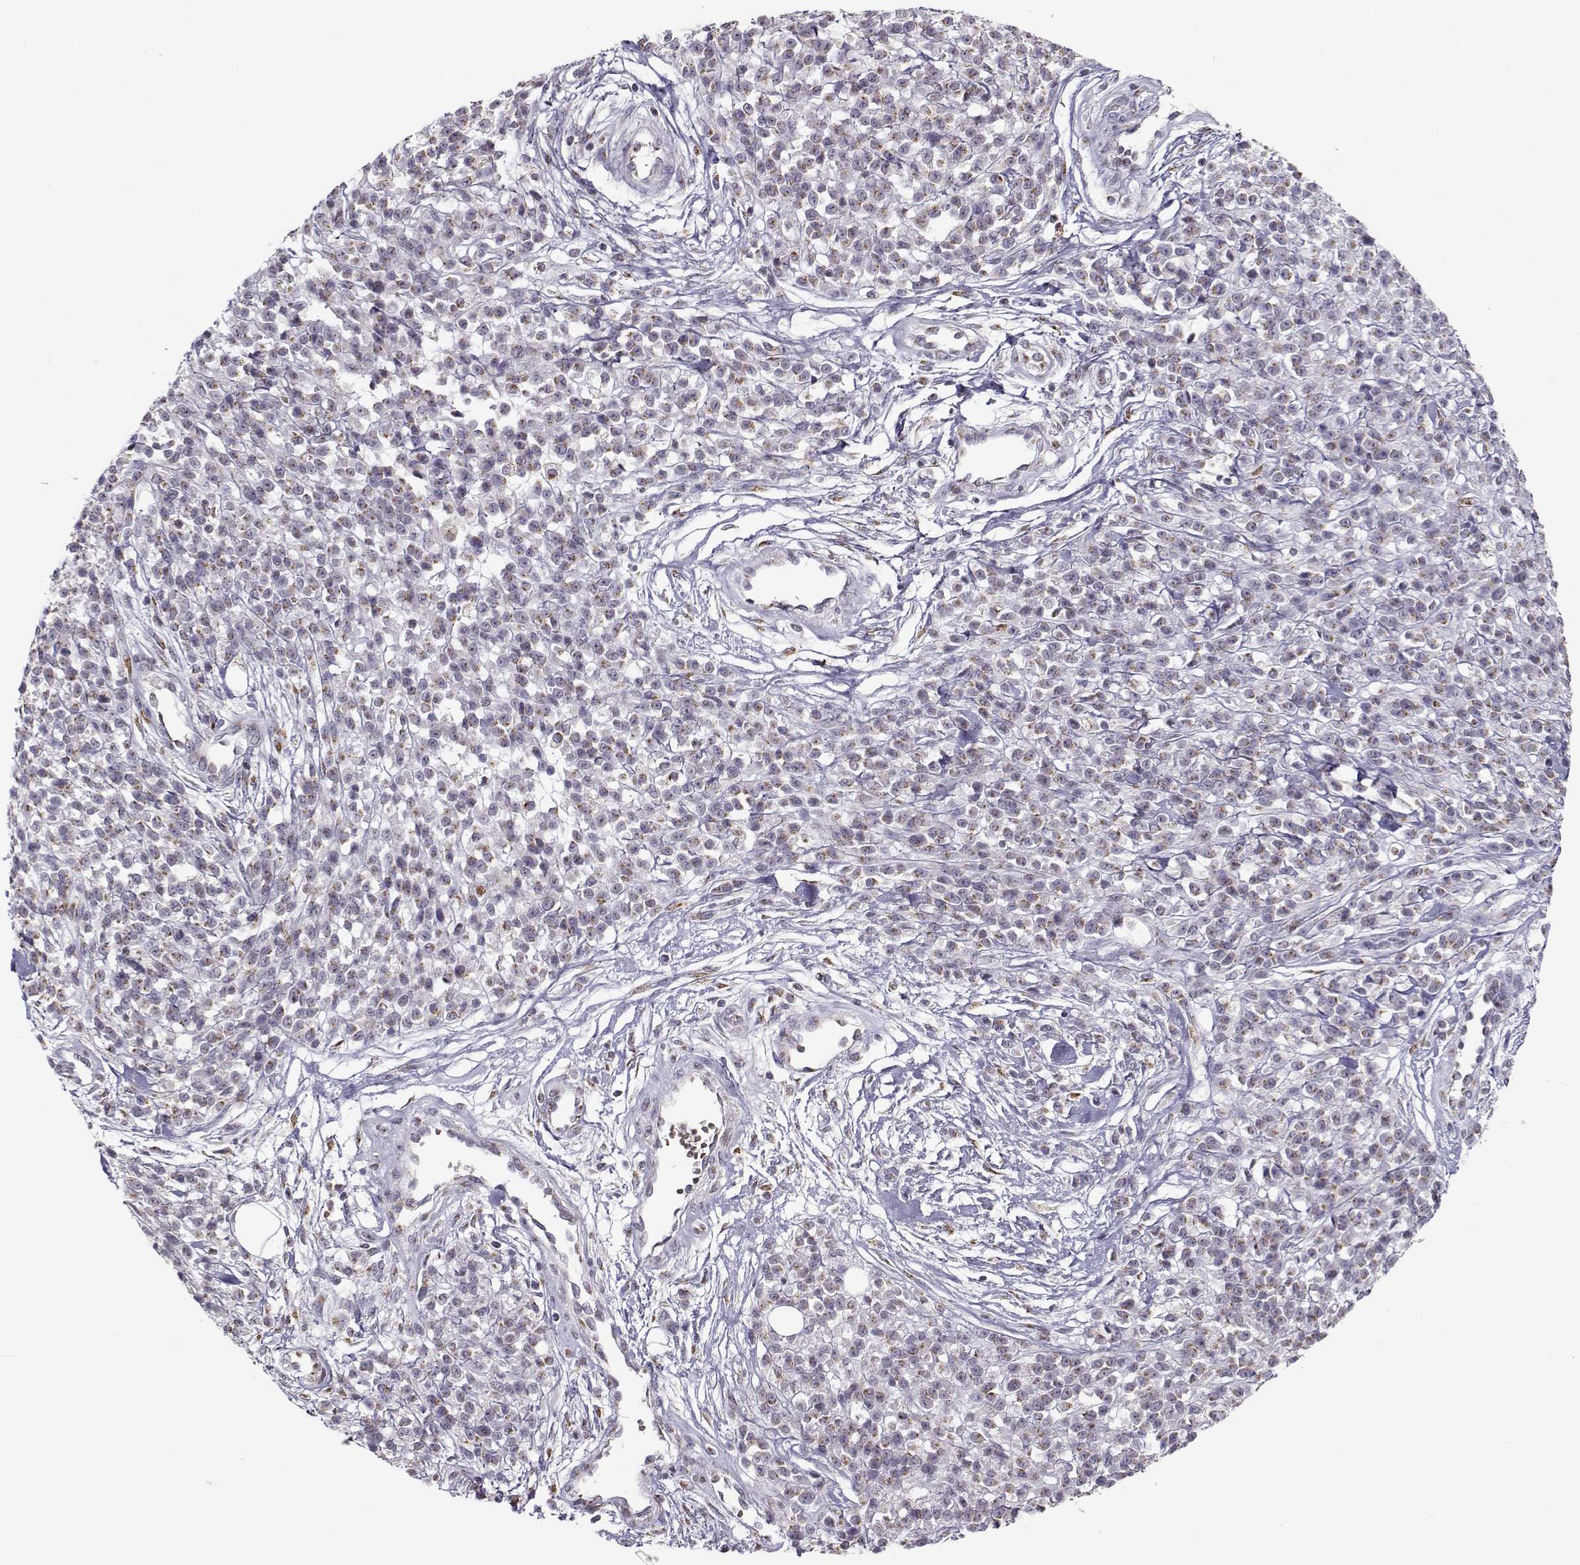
{"staining": {"intensity": "moderate", "quantity": ">75%", "location": "cytoplasmic/membranous"}, "tissue": "melanoma", "cell_type": "Tumor cells", "image_type": "cancer", "snomed": [{"axis": "morphology", "description": "Malignant melanoma, NOS"}, {"axis": "topography", "description": "Skin"}, {"axis": "topography", "description": "Skin of trunk"}], "caption": "This micrograph reveals immunohistochemistry staining of malignant melanoma, with medium moderate cytoplasmic/membranous staining in approximately >75% of tumor cells.", "gene": "SLC4A5", "patient": {"sex": "male", "age": 74}}